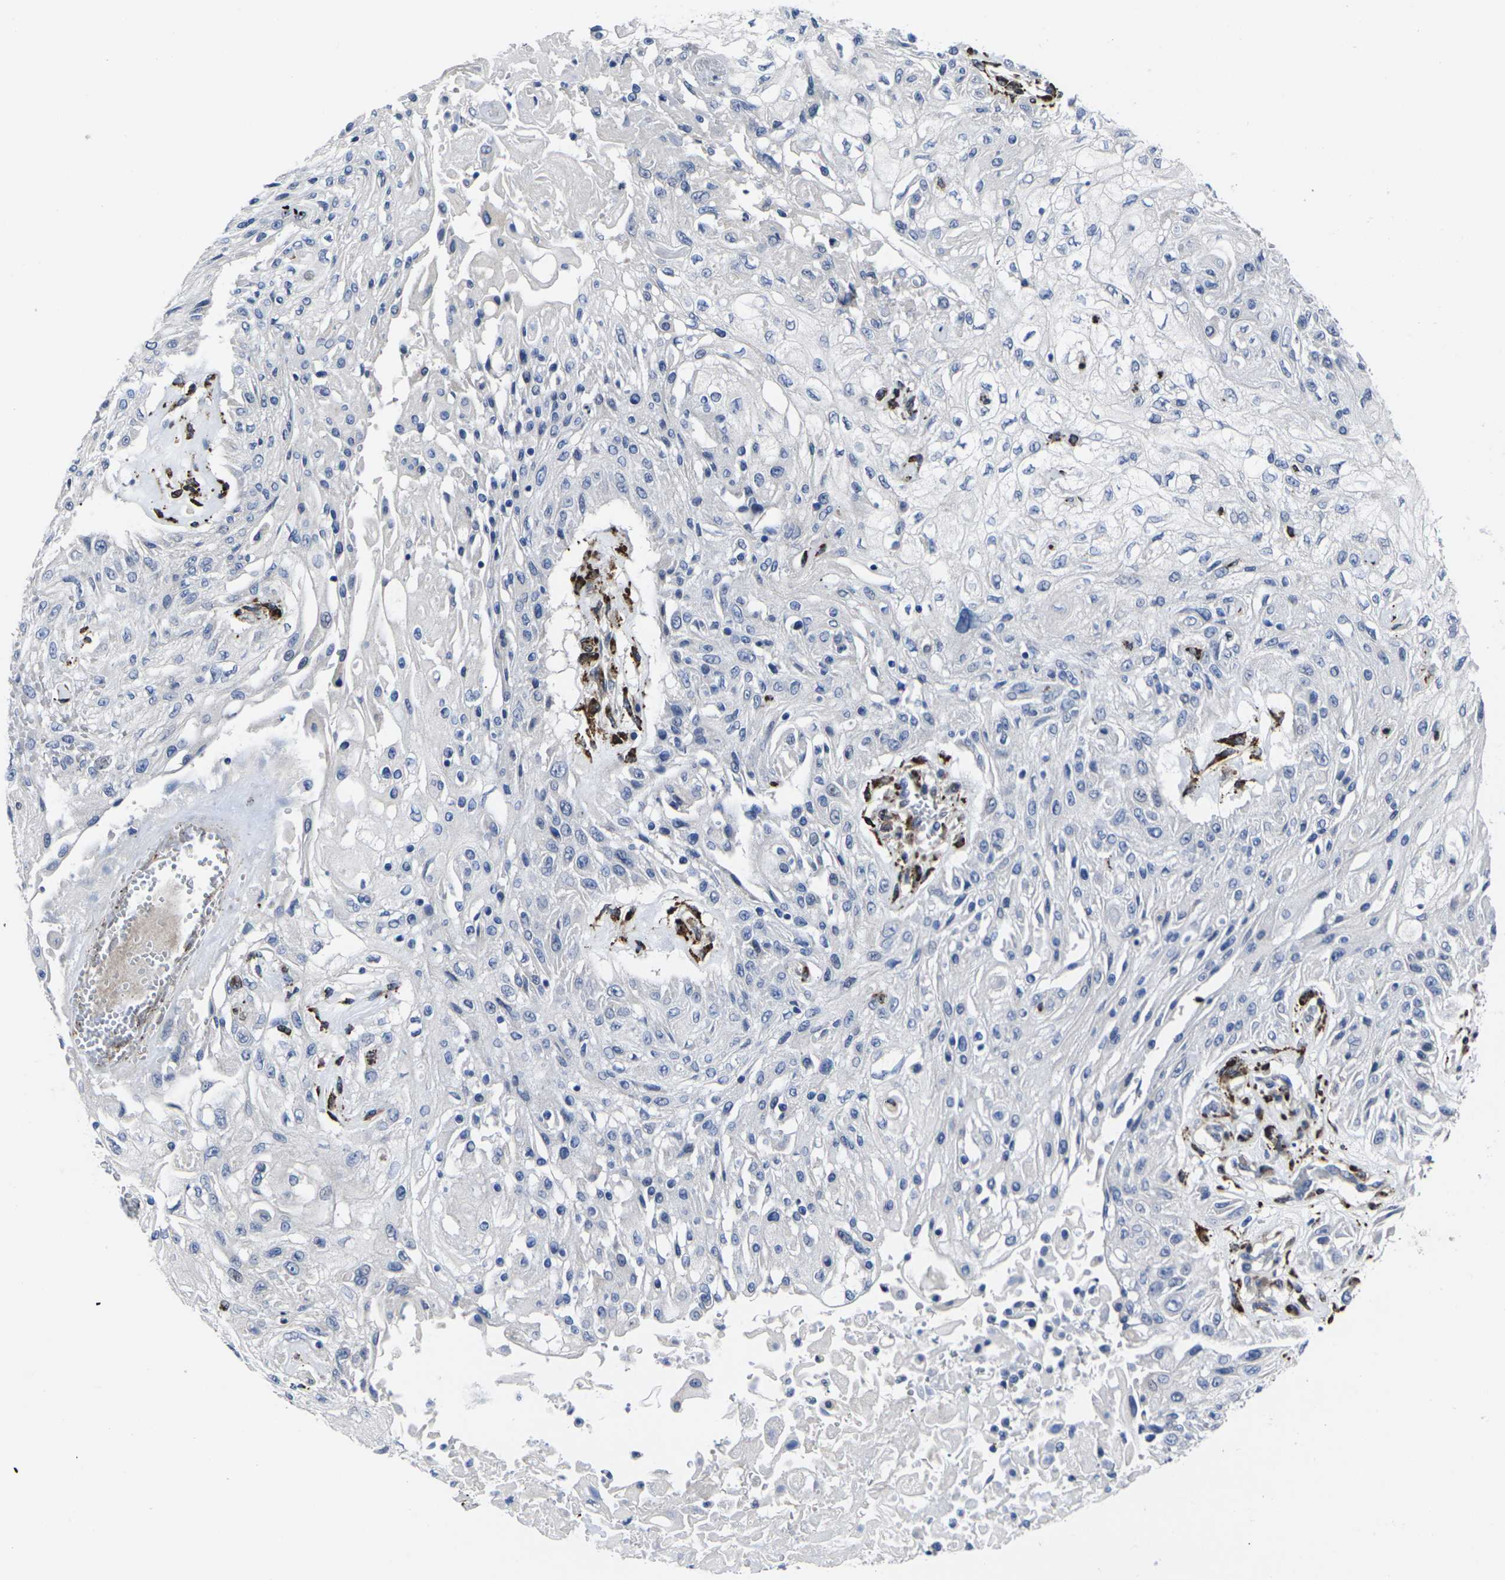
{"staining": {"intensity": "weak", "quantity": "<25%", "location": "cytoplasmic/membranous"}, "tissue": "skin cancer", "cell_type": "Tumor cells", "image_type": "cancer", "snomed": [{"axis": "morphology", "description": "Squamous cell carcinoma, NOS"}, {"axis": "topography", "description": "Skin"}], "caption": "A high-resolution photomicrograph shows immunohistochemistry (IHC) staining of skin cancer (squamous cell carcinoma), which shows no significant expression in tumor cells.", "gene": "CYP2C8", "patient": {"sex": "male", "age": 75}}